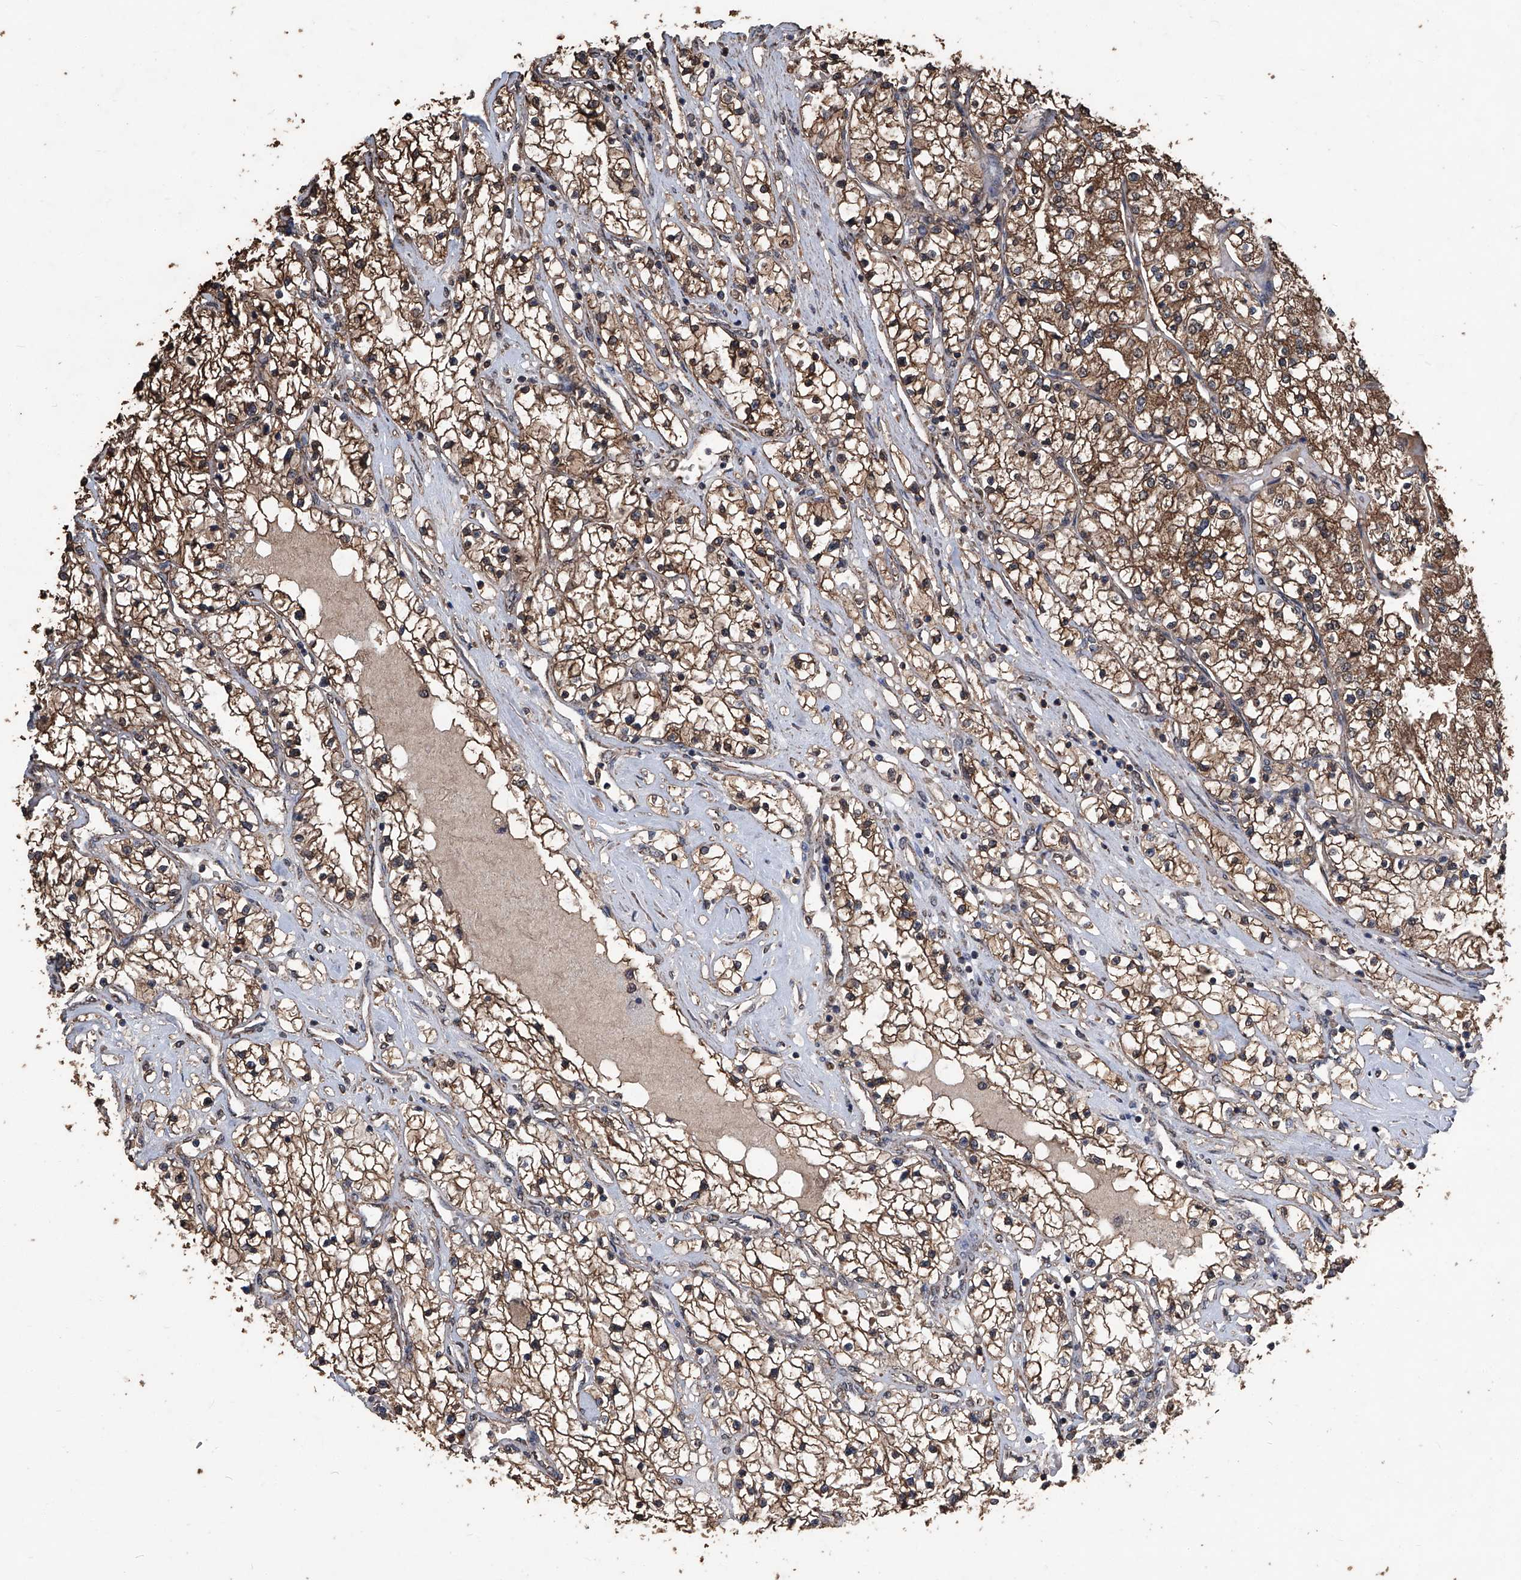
{"staining": {"intensity": "moderate", "quantity": ">75%", "location": "cytoplasmic/membranous"}, "tissue": "renal cancer", "cell_type": "Tumor cells", "image_type": "cancer", "snomed": [{"axis": "morphology", "description": "Adenocarcinoma, NOS"}, {"axis": "topography", "description": "Kidney"}], "caption": "Tumor cells exhibit medium levels of moderate cytoplasmic/membranous positivity in about >75% of cells in human renal adenocarcinoma.", "gene": "STARD7", "patient": {"sex": "male", "age": 68}}